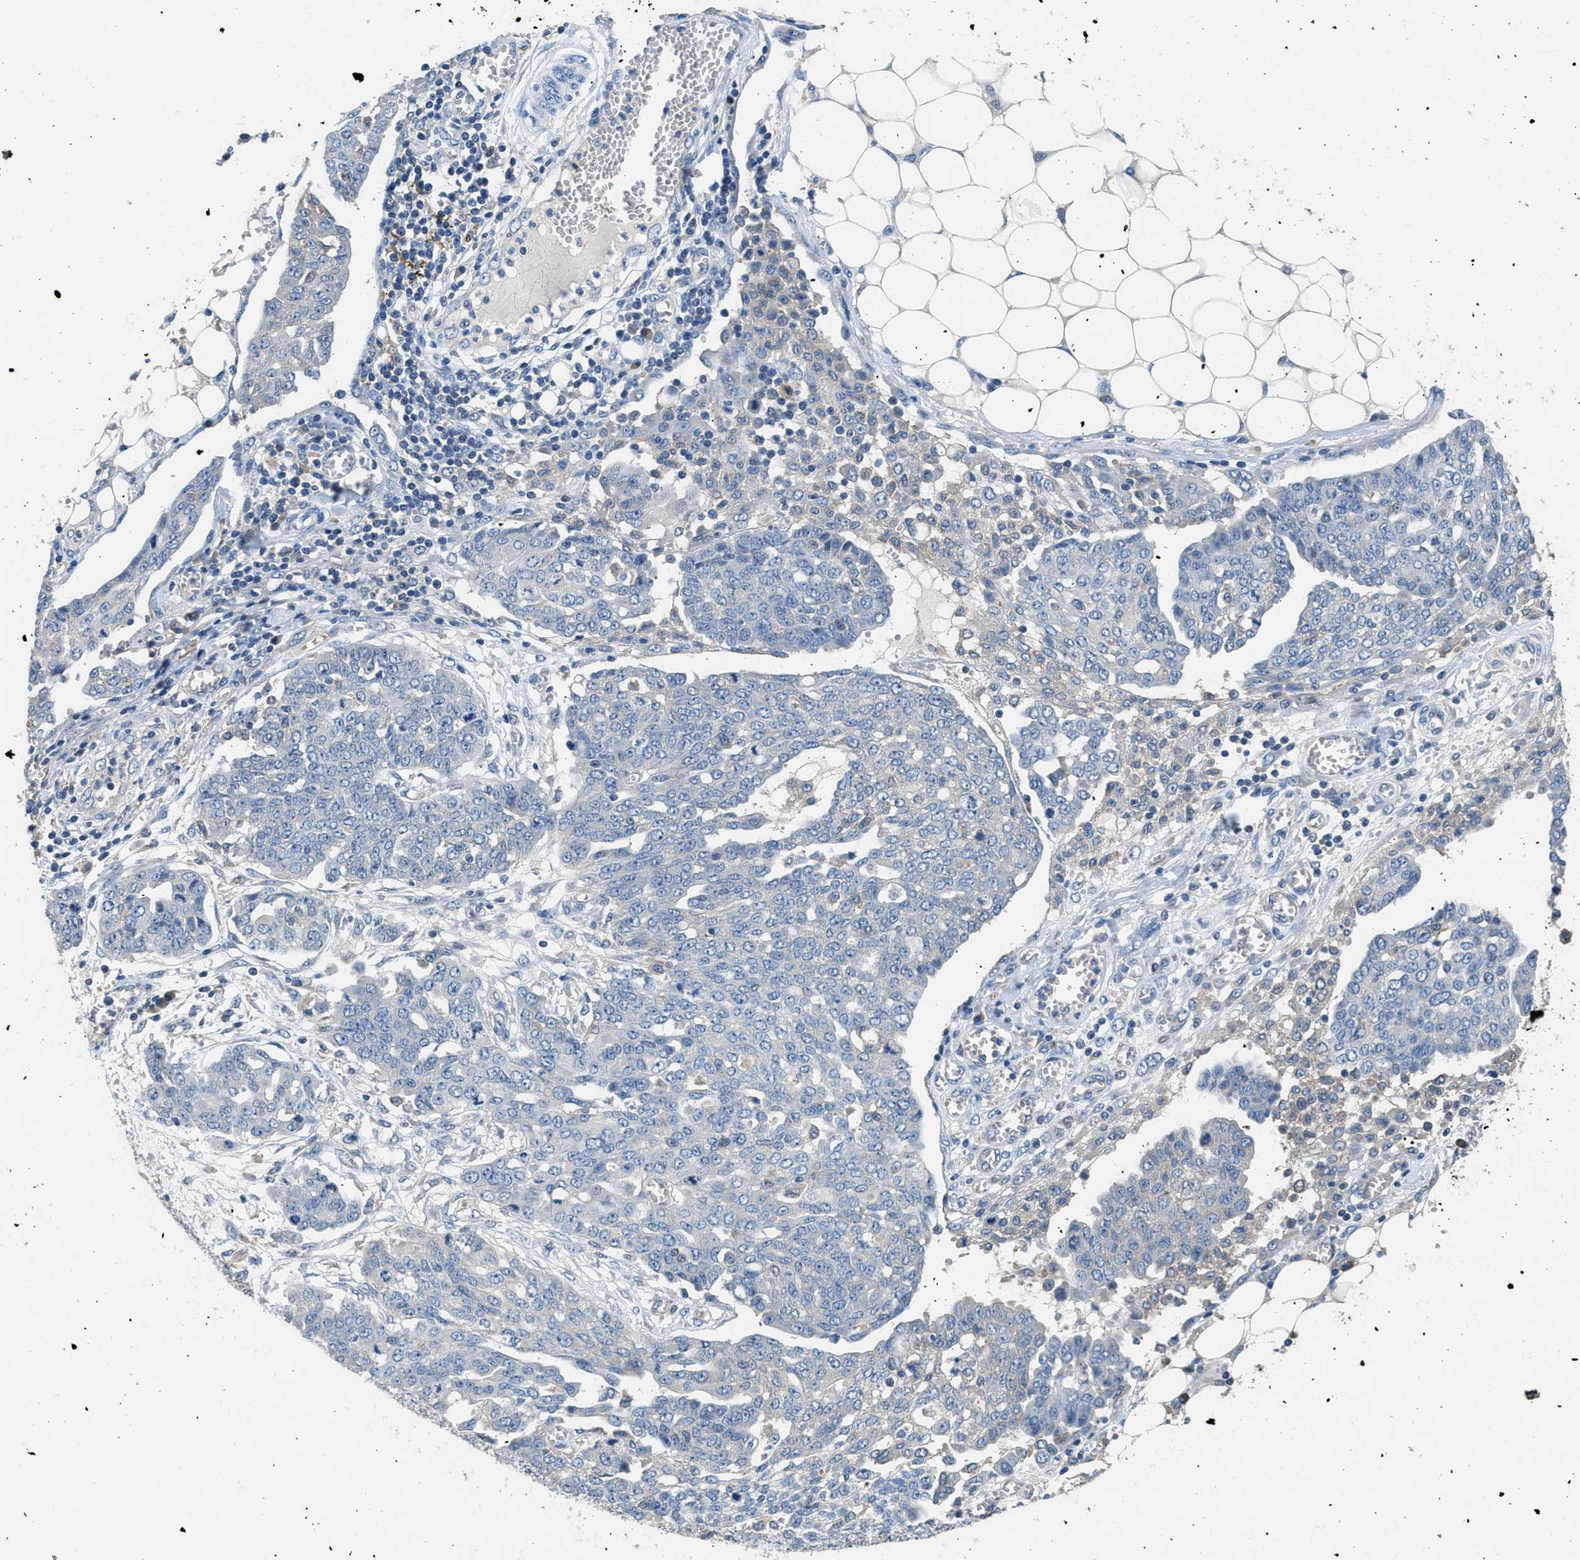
{"staining": {"intensity": "negative", "quantity": "none", "location": "none"}, "tissue": "ovarian cancer", "cell_type": "Tumor cells", "image_type": "cancer", "snomed": [{"axis": "morphology", "description": "Cystadenocarcinoma, serous, NOS"}, {"axis": "topography", "description": "Soft tissue"}, {"axis": "topography", "description": "Ovary"}], "caption": "A micrograph of ovarian serous cystadenocarcinoma stained for a protein displays no brown staining in tumor cells. (DAB immunohistochemistry with hematoxylin counter stain).", "gene": "DGKE", "patient": {"sex": "female", "age": 57}}